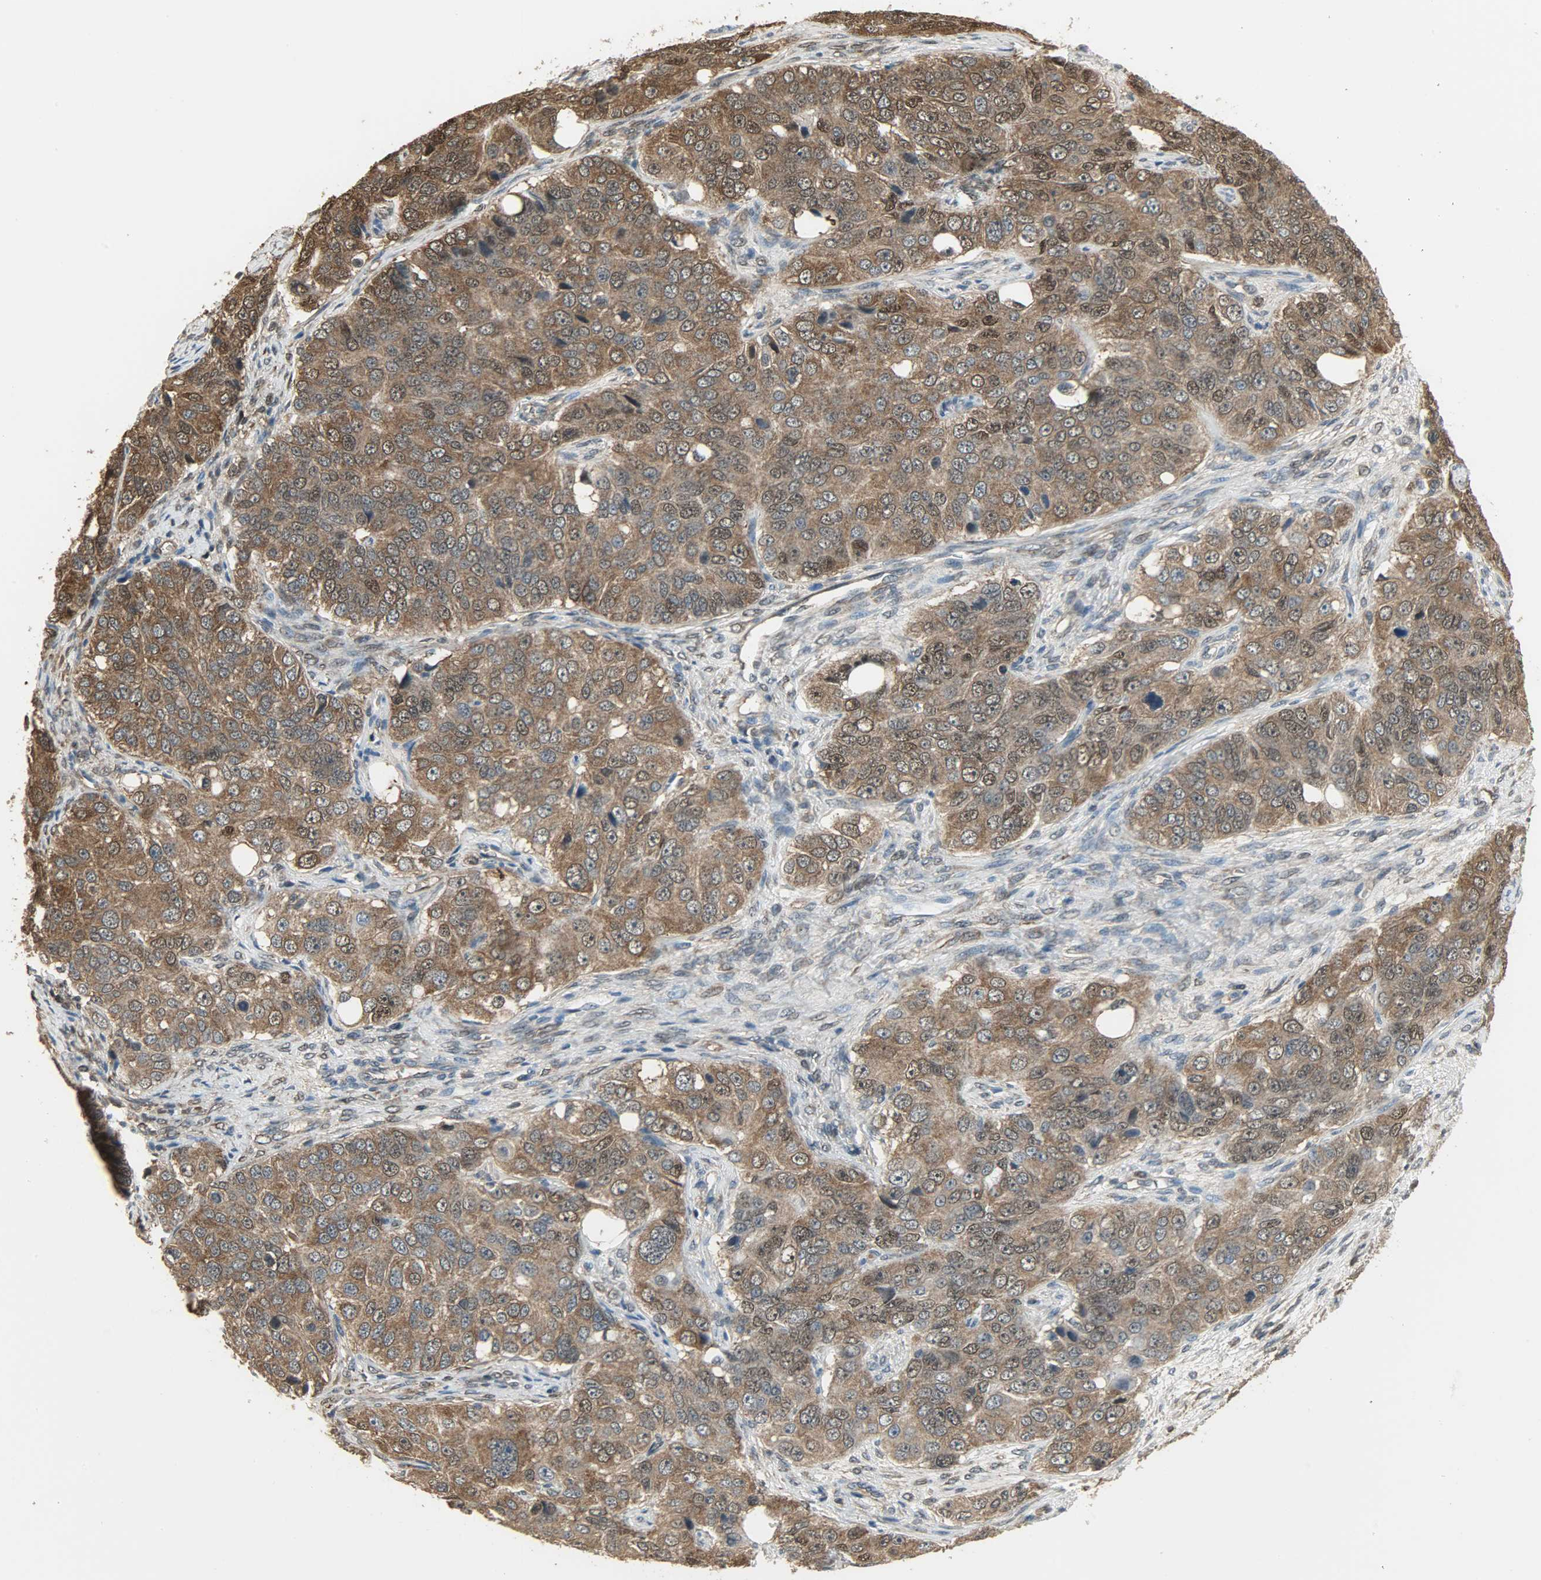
{"staining": {"intensity": "strong", "quantity": ">75%", "location": "cytoplasmic/membranous,nuclear"}, "tissue": "ovarian cancer", "cell_type": "Tumor cells", "image_type": "cancer", "snomed": [{"axis": "morphology", "description": "Carcinoma, endometroid"}, {"axis": "topography", "description": "Ovary"}], "caption": "DAB immunohistochemical staining of human ovarian endometroid carcinoma reveals strong cytoplasmic/membranous and nuclear protein staining in approximately >75% of tumor cells.", "gene": "LDHB", "patient": {"sex": "female", "age": 51}}